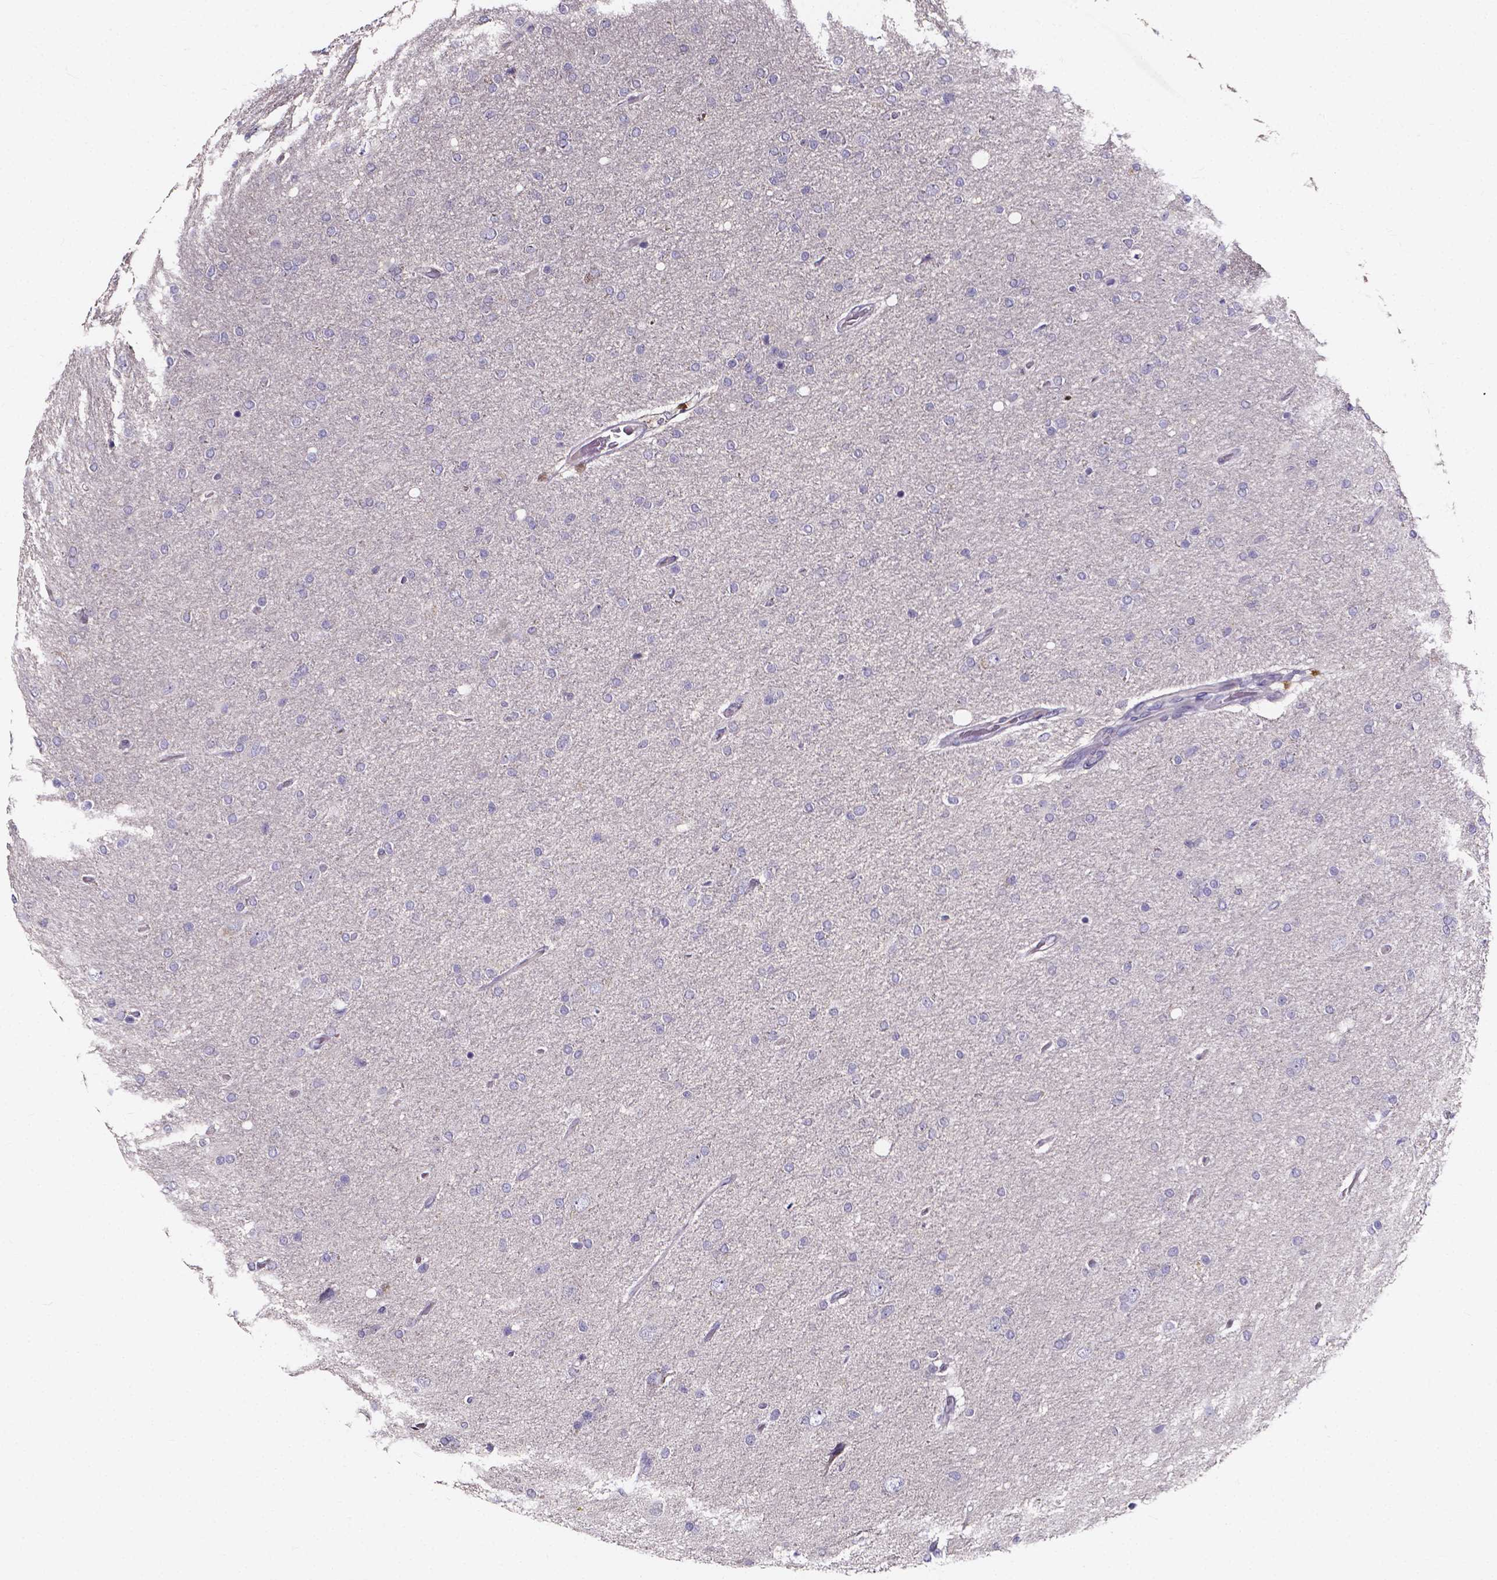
{"staining": {"intensity": "negative", "quantity": "none", "location": "none"}, "tissue": "glioma", "cell_type": "Tumor cells", "image_type": "cancer", "snomed": [{"axis": "morphology", "description": "Glioma, malignant, High grade"}, {"axis": "topography", "description": "Cerebral cortex"}], "caption": "The immunohistochemistry (IHC) micrograph has no significant expression in tumor cells of malignant glioma (high-grade) tissue.", "gene": "THEMIS", "patient": {"sex": "male", "age": 70}}